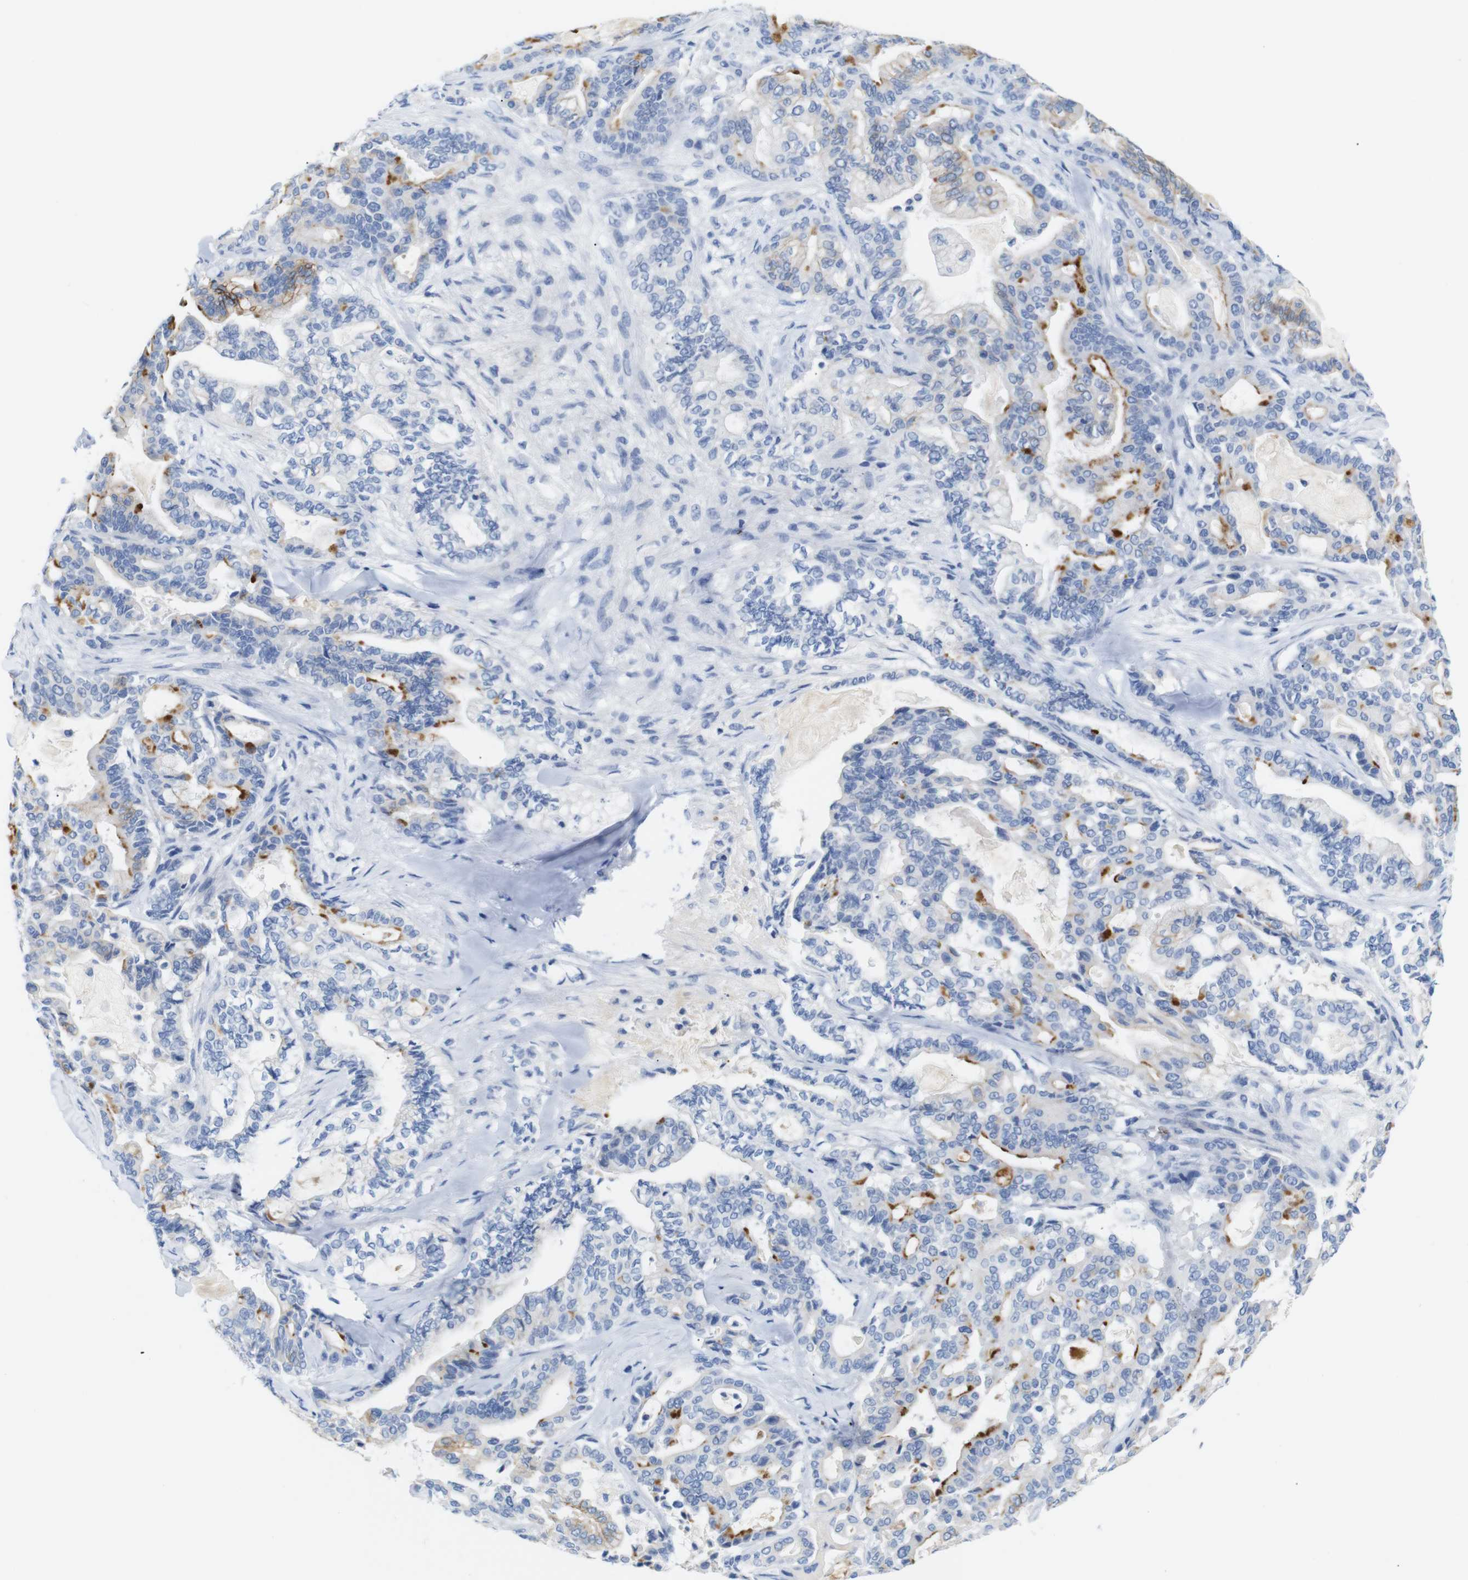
{"staining": {"intensity": "moderate", "quantity": "<25%", "location": "cytoplasmic/membranous"}, "tissue": "pancreatic cancer", "cell_type": "Tumor cells", "image_type": "cancer", "snomed": [{"axis": "morphology", "description": "Adenocarcinoma, NOS"}, {"axis": "topography", "description": "Pancreas"}], "caption": "The micrograph demonstrates a brown stain indicating the presence of a protein in the cytoplasmic/membranous of tumor cells in pancreatic cancer.", "gene": "ERVMER34-1", "patient": {"sex": "male", "age": 63}}